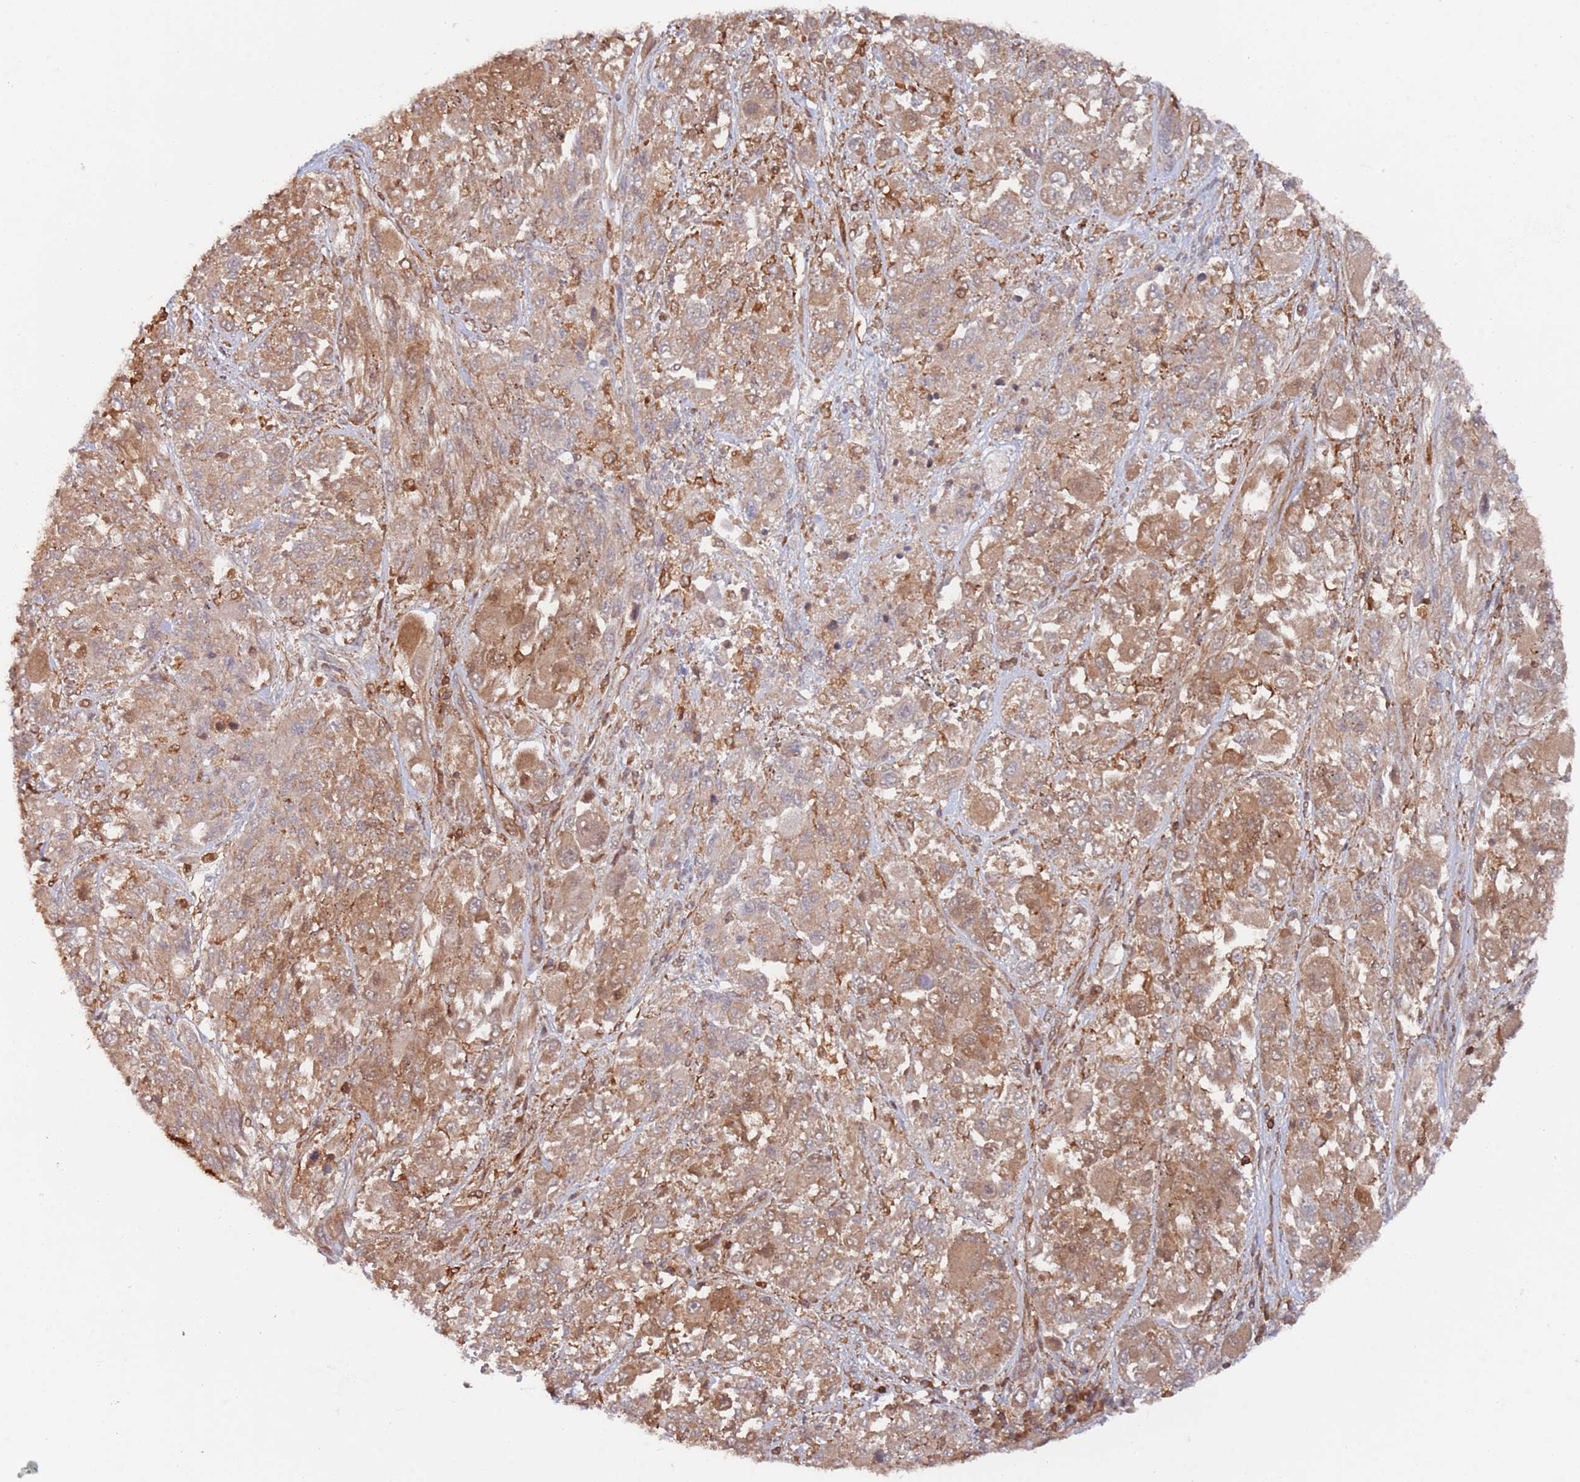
{"staining": {"intensity": "moderate", "quantity": ">75%", "location": "cytoplasmic/membranous"}, "tissue": "melanoma", "cell_type": "Tumor cells", "image_type": "cancer", "snomed": [{"axis": "morphology", "description": "Malignant melanoma, NOS"}, {"axis": "topography", "description": "Skin"}], "caption": "Immunohistochemistry (IHC) (DAB (3,3'-diaminobenzidine)) staining of melanoma shows moderate cytoplasmic/membranous protein expression in approximately >75% of tumor cells.", "gene": "DDX60", "patient": {"sex": "female", "age": 91}}